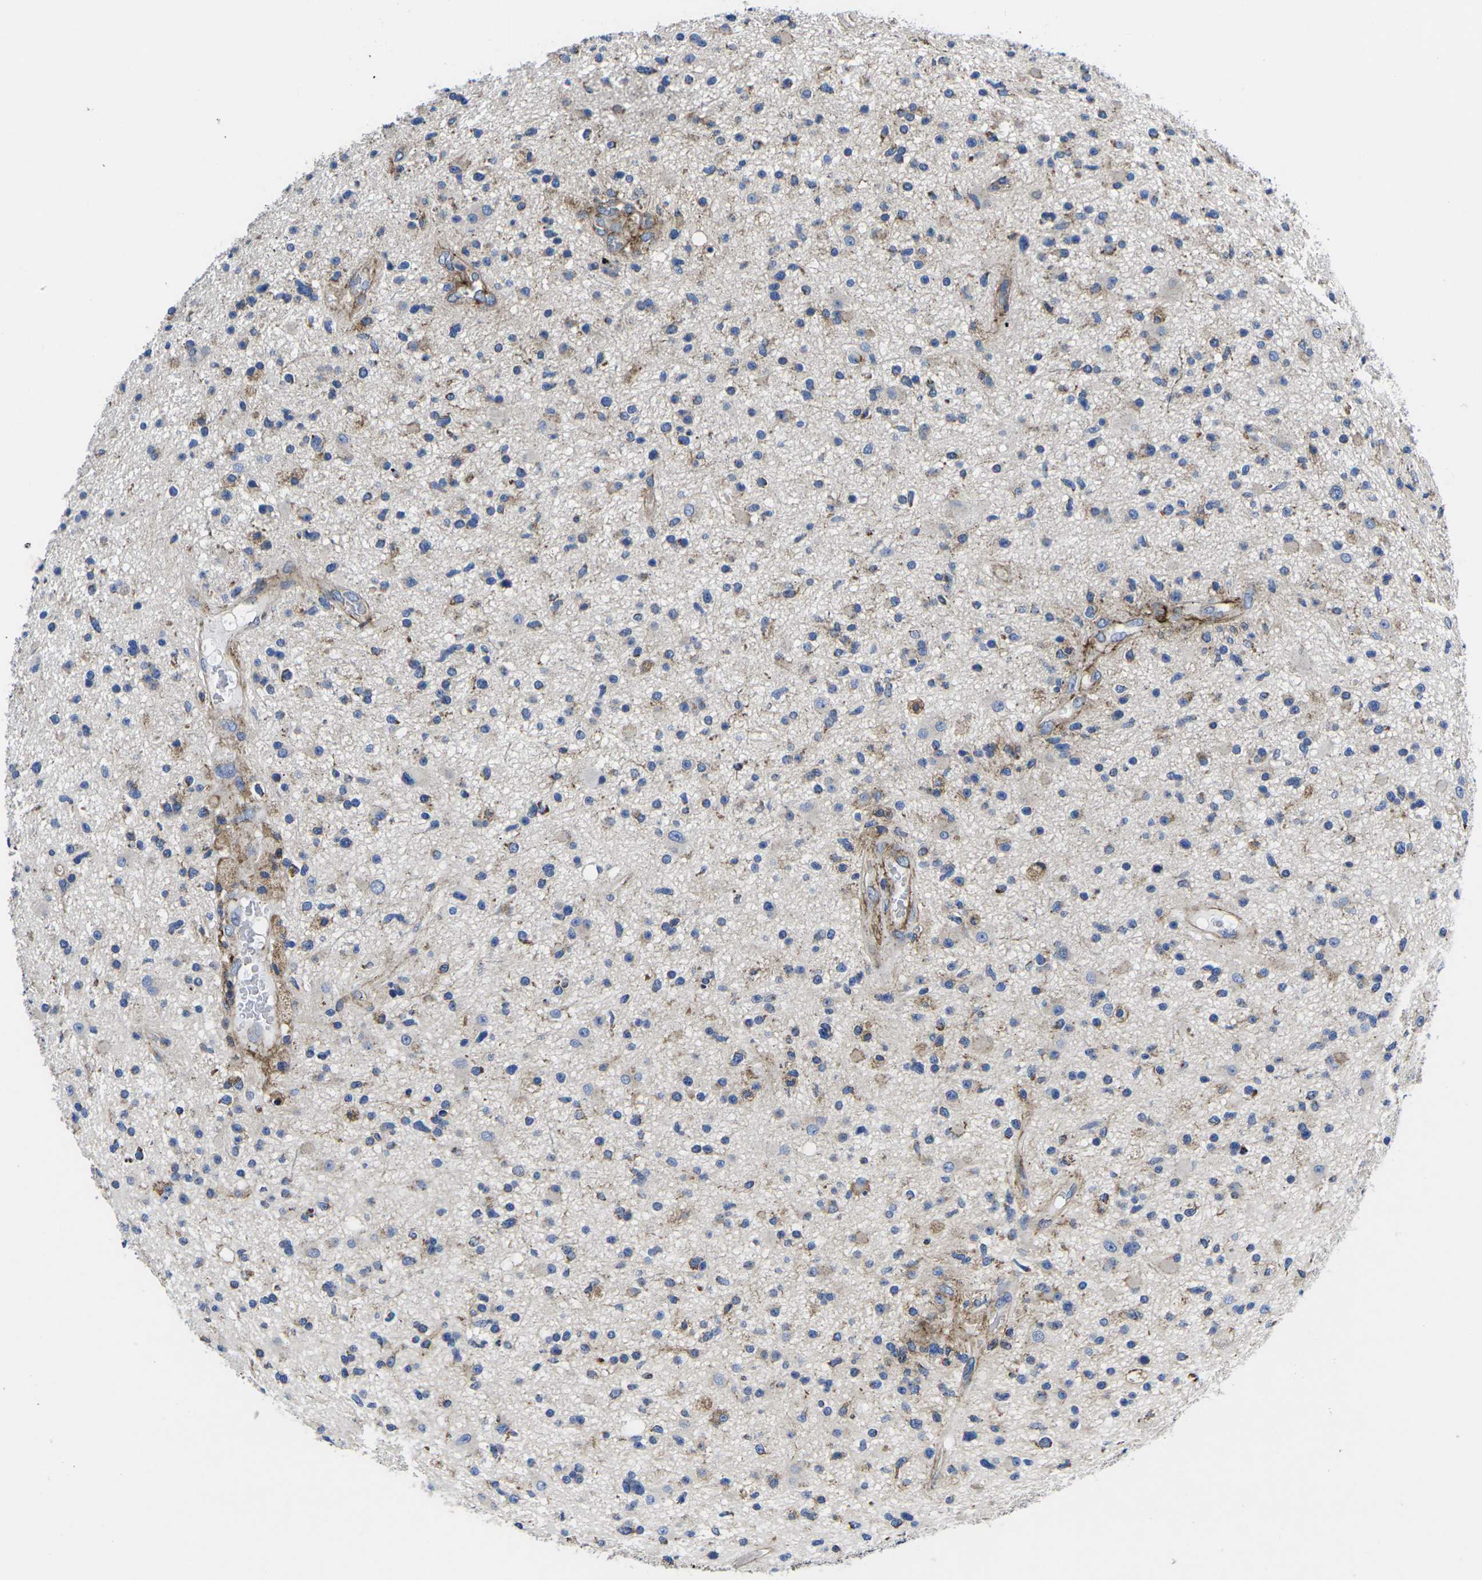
{"staining": {"intensity": "moderate", "quantity": "<25%", "location": "cytoplasmic/membranous"}, "tissue": "glioma", "cell_type": "Tumor cells", "image_type": "cancer", "snomed": [{"axis": "morphology", "description": "Glioma, malignant, High grade"}, {"axis": "topography", "description": "Brain"}], "caption": "Glioma stained with IHC exhibits moderate cytoplasmic/membranous expression in approximately <25% of tumor cells. The staining was performed using DAB (3,3'-diaminobenzidine) to visualize the protein expression in brown, while the nuclei were stained in blue with hematoxylin (Magnification: 20x).", "gene": "GPR4", "patient": {"sex": "male", "age": 33}}